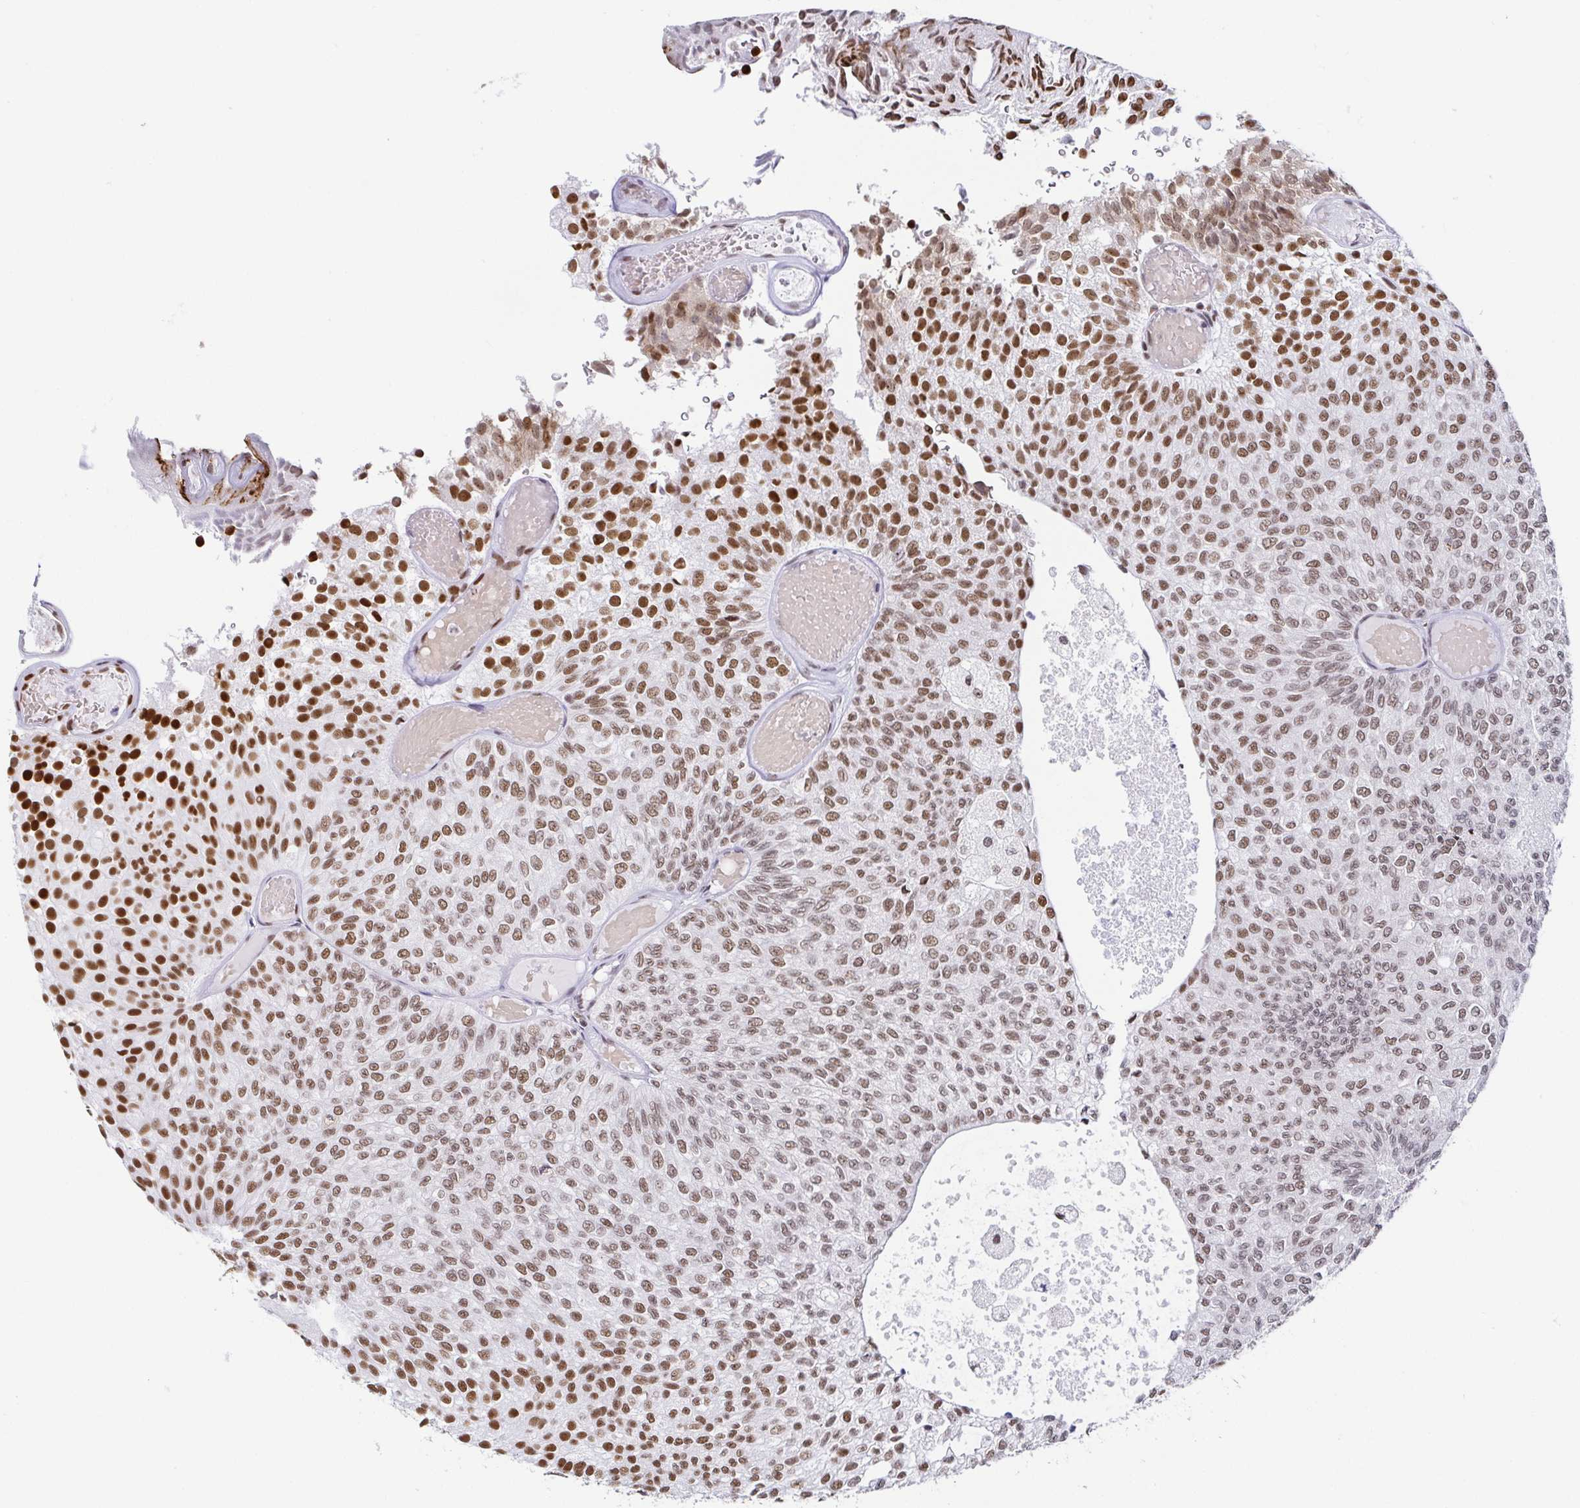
{"staining": {"intensity": "strong", "quantity": ">75%", "location": "nuclear"}, "tissue": "urothelial cancer", "cell_type": "Tumor cells", "image_type": "cancer", "snomed": [{"axis": "morphology", "description": "Urothelial carcinoma, Low grade"}, {"axis": "topography", "description": "Urinary bladder"}], "caption": "This is a histology image of immunohistochemistry staining of urothelial cancer, which shows strong expression in the nuclear of tumor cells.", "gene": "EWSR1", "patient": {"sex": "male", "age": 78}}